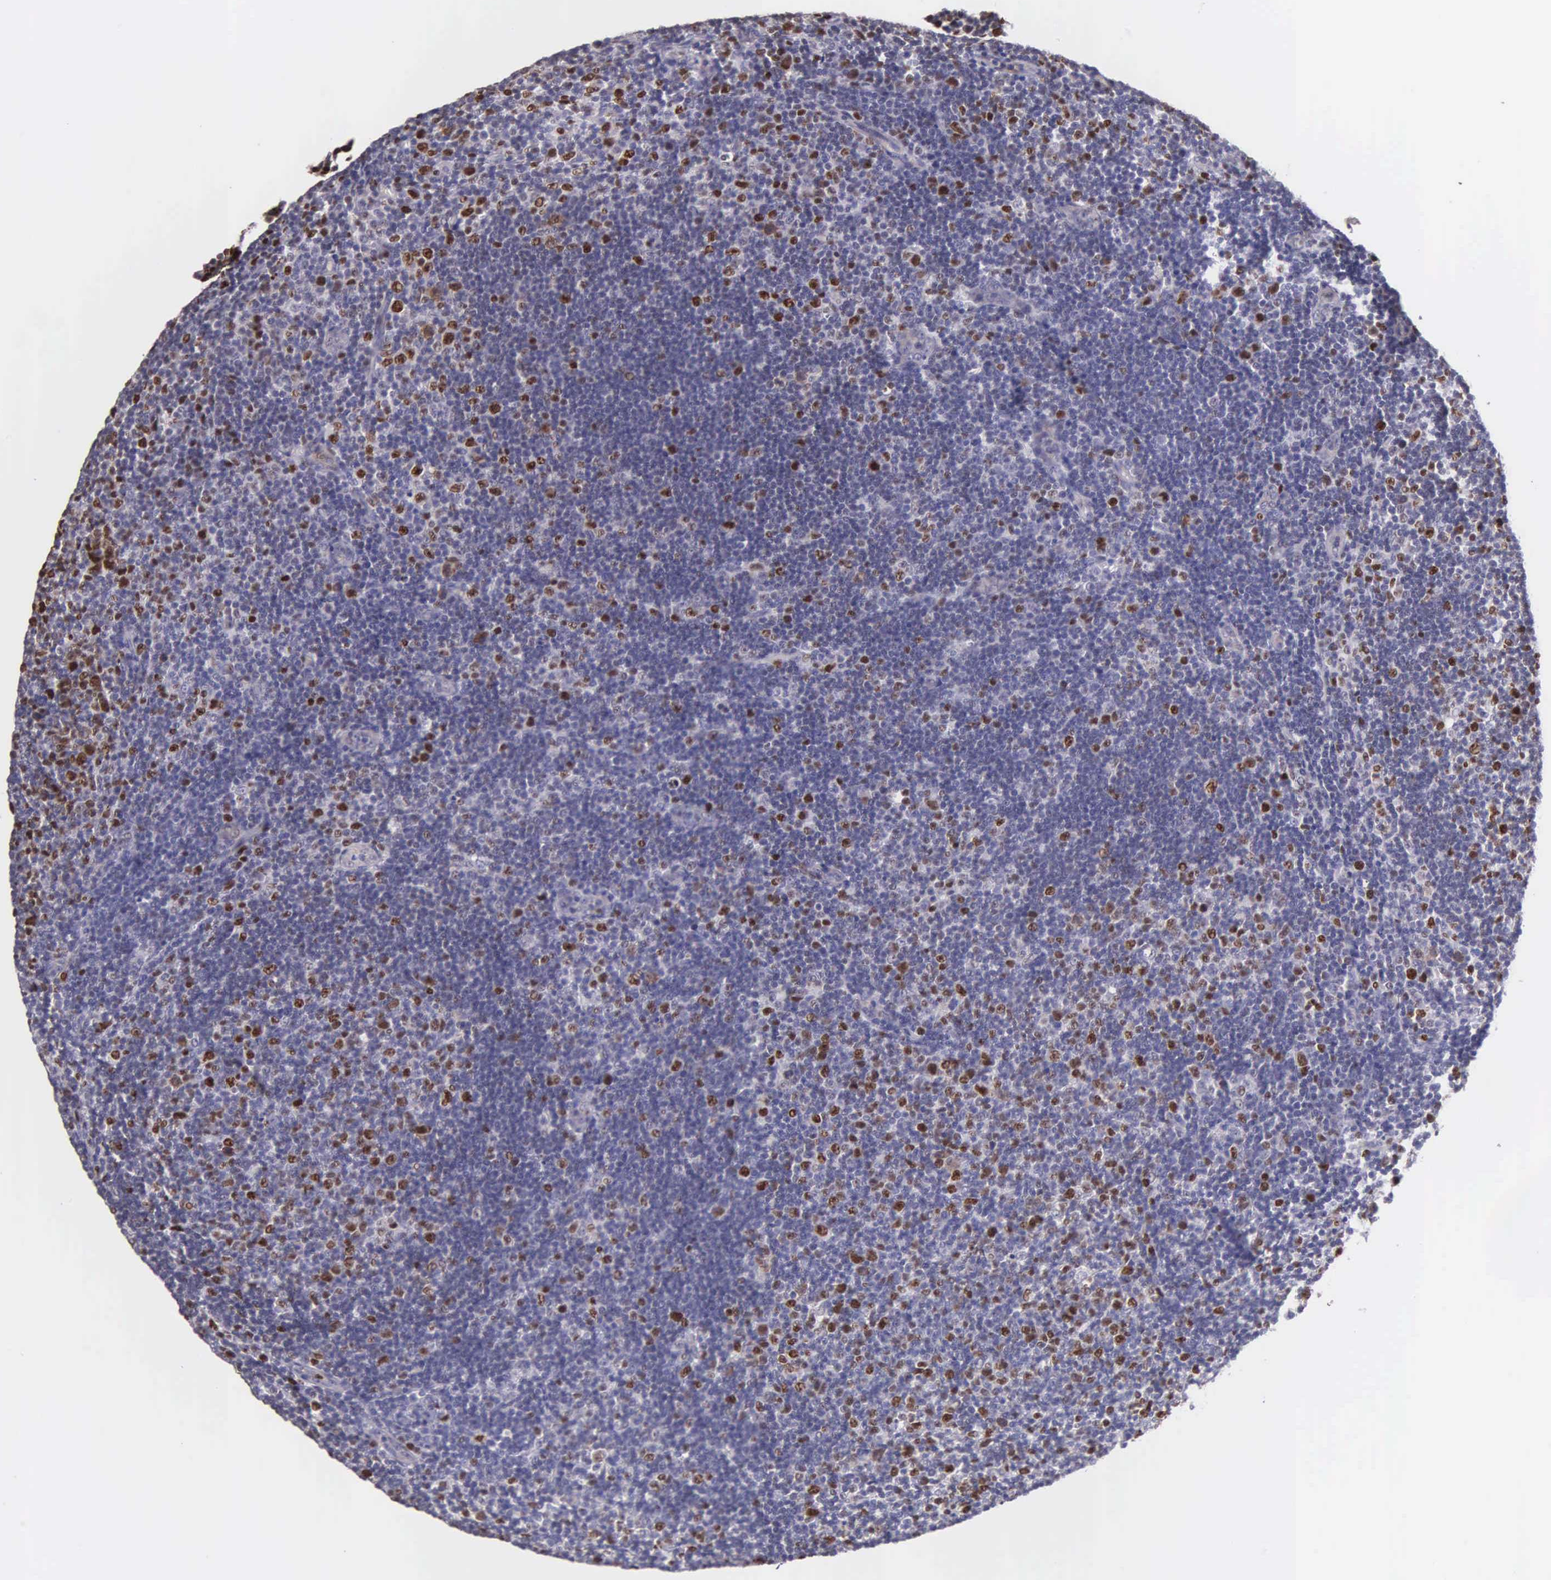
{"staining": {"intensity": "moderate", "quantity": "<25%", "location": "nuclear"}, "tissue": "lymphoma", "cell_type": "Tumor cells", "image_type": "cancer", "snomed": [{"axis": "morphology", "description": "Malignant lymphoma, non-Hodgkin's type, Low grade"}, {"axis": "topography", "description": "Lymph node"}], "caption": "Immunohistochemistry (IHC) photomicrograph of human lymphoma stained for a protein (brown), which reveals low levels of moderate nuclear staining in about <25% of tumor cells.", "gene": "MCM5", "patient": {"sex": "male", "age": 49}}